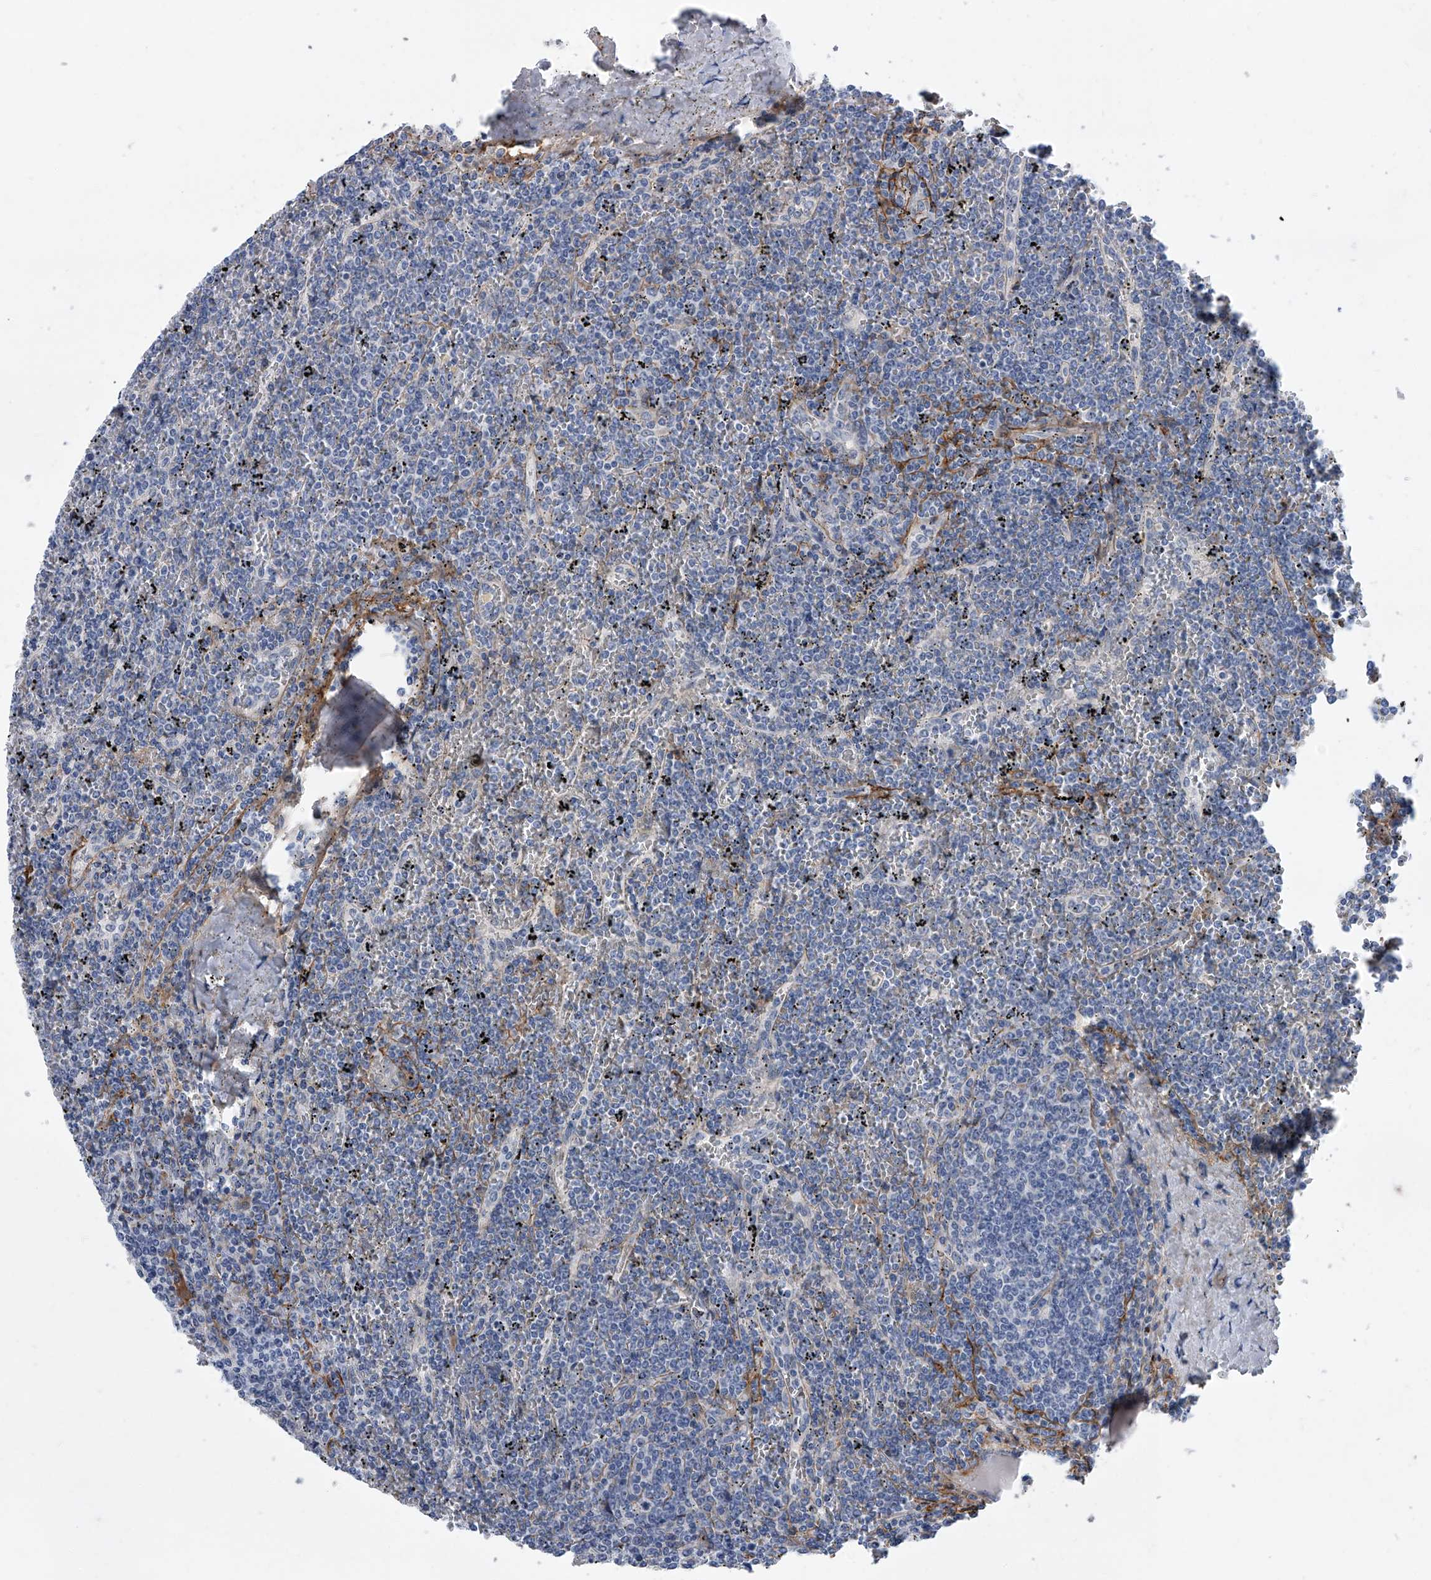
{"staining": {"intensity": "negative", "quantity": "none", "location": "none"}, "tissue": "lymphoma", "cell_type": "Tumor cells", "image_type": "cancer", "snomed": [{"axis": "morphology", "description": "Malignant lymphoma, non-Hodgkin's type, Low grade"}, {"axis": "topography", "description": "Spleen"}], "caption": "Tumor cells are negative for brown protein staining in lymphoma. (DAB immunohistochemistry (IHC) with hematoxylin counter stain).", "gene": "ALG14", "patient": {"sex": "female", "age": 19}}